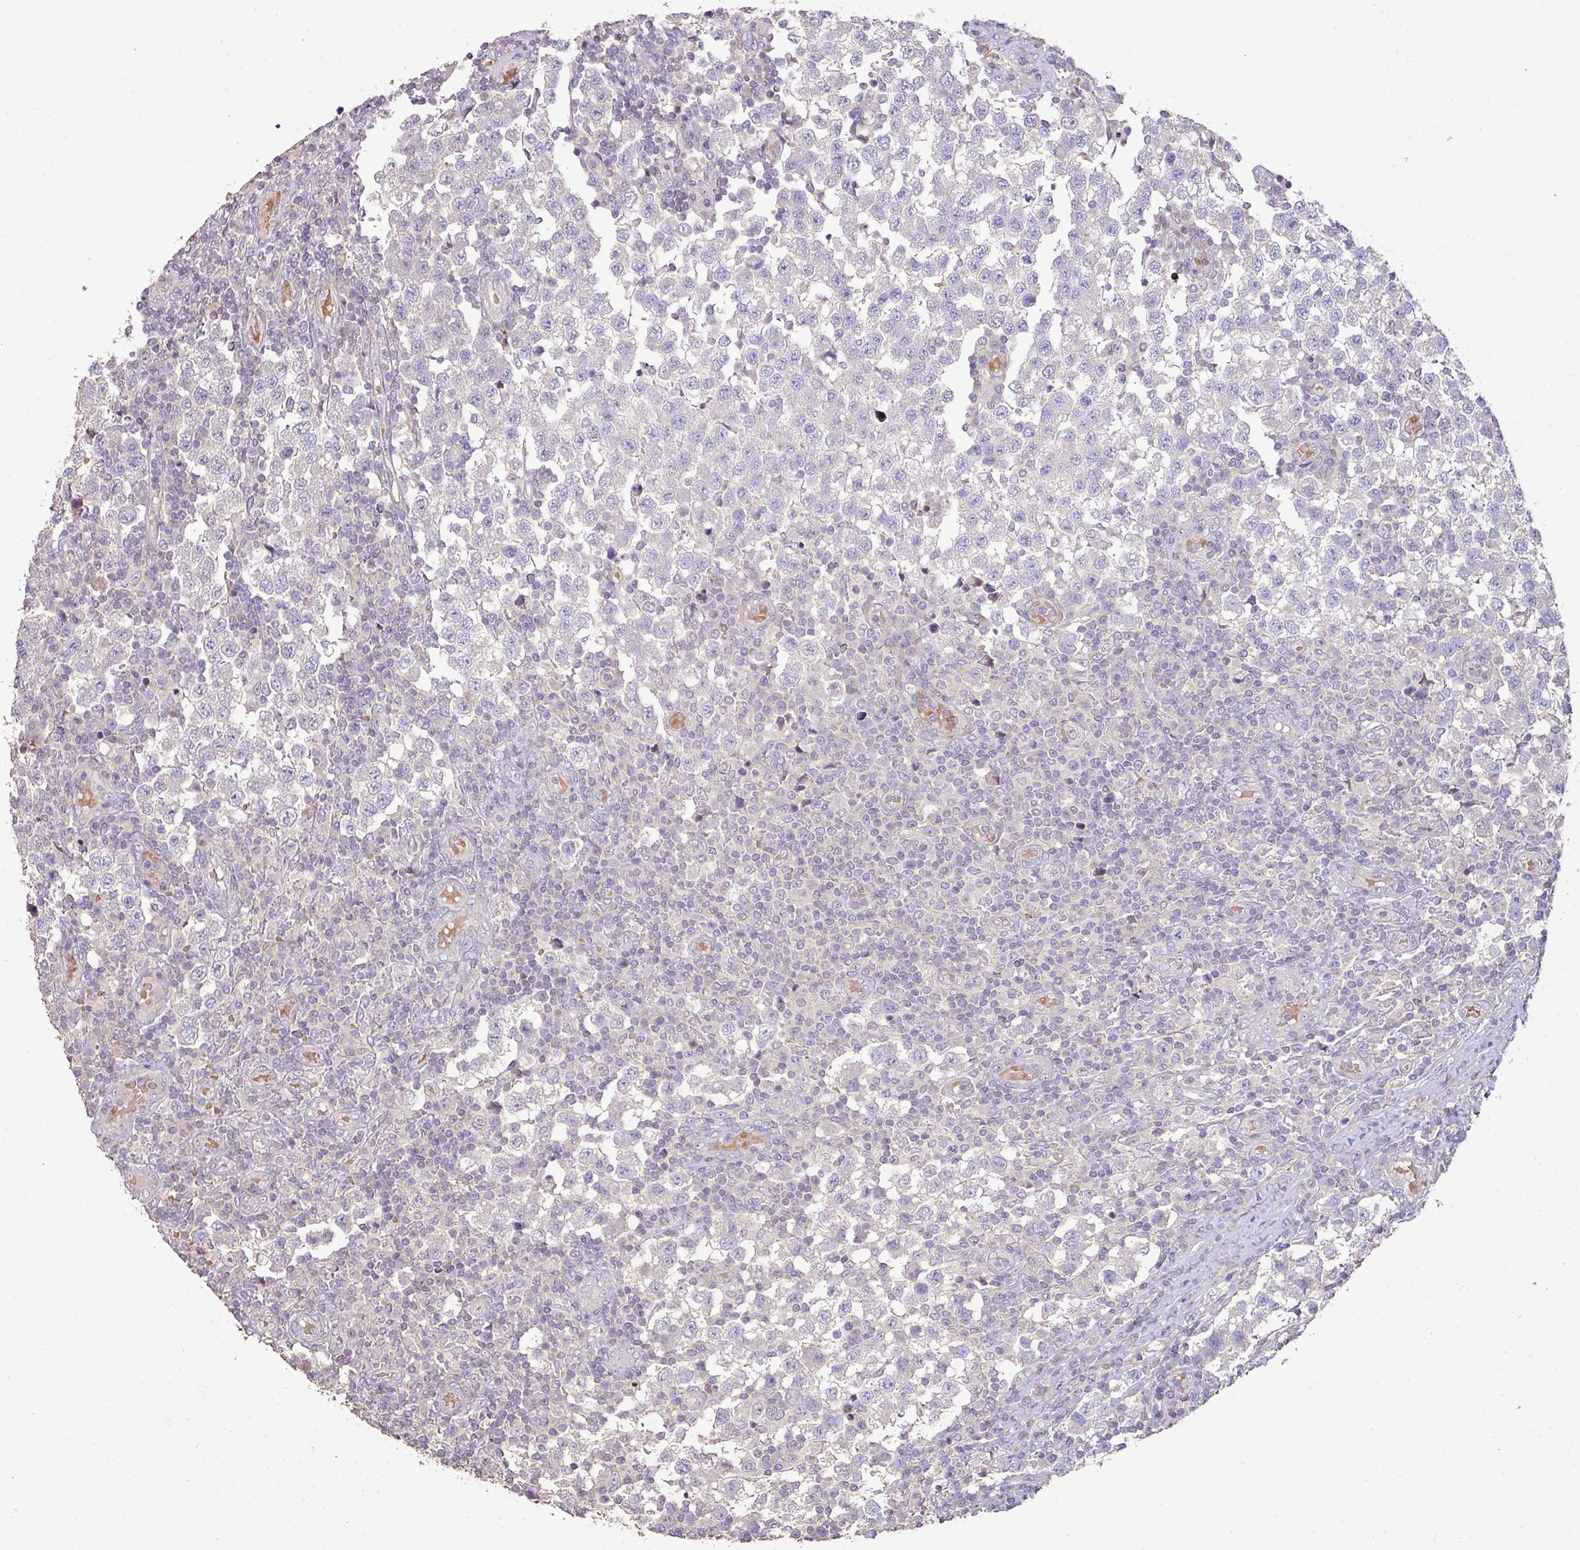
{"staining": {"intensity": "negative", "quantity": "none", "location": "none"}, "tissue": "testis cancer", "cell_type": "Tumor cells", "image_type": "cancer", "snomed": [{"axis": "morphology", "description": "Seminoma, NOS"}, {"axis": "topography", "description": "Testis"}], "caption": "DAB immunohistochemical staining of testis seminoma exhibits no significant positivity in tumor cells.", "gene": "RPL23A", "patient": {"sex": "male", "age": 34}}